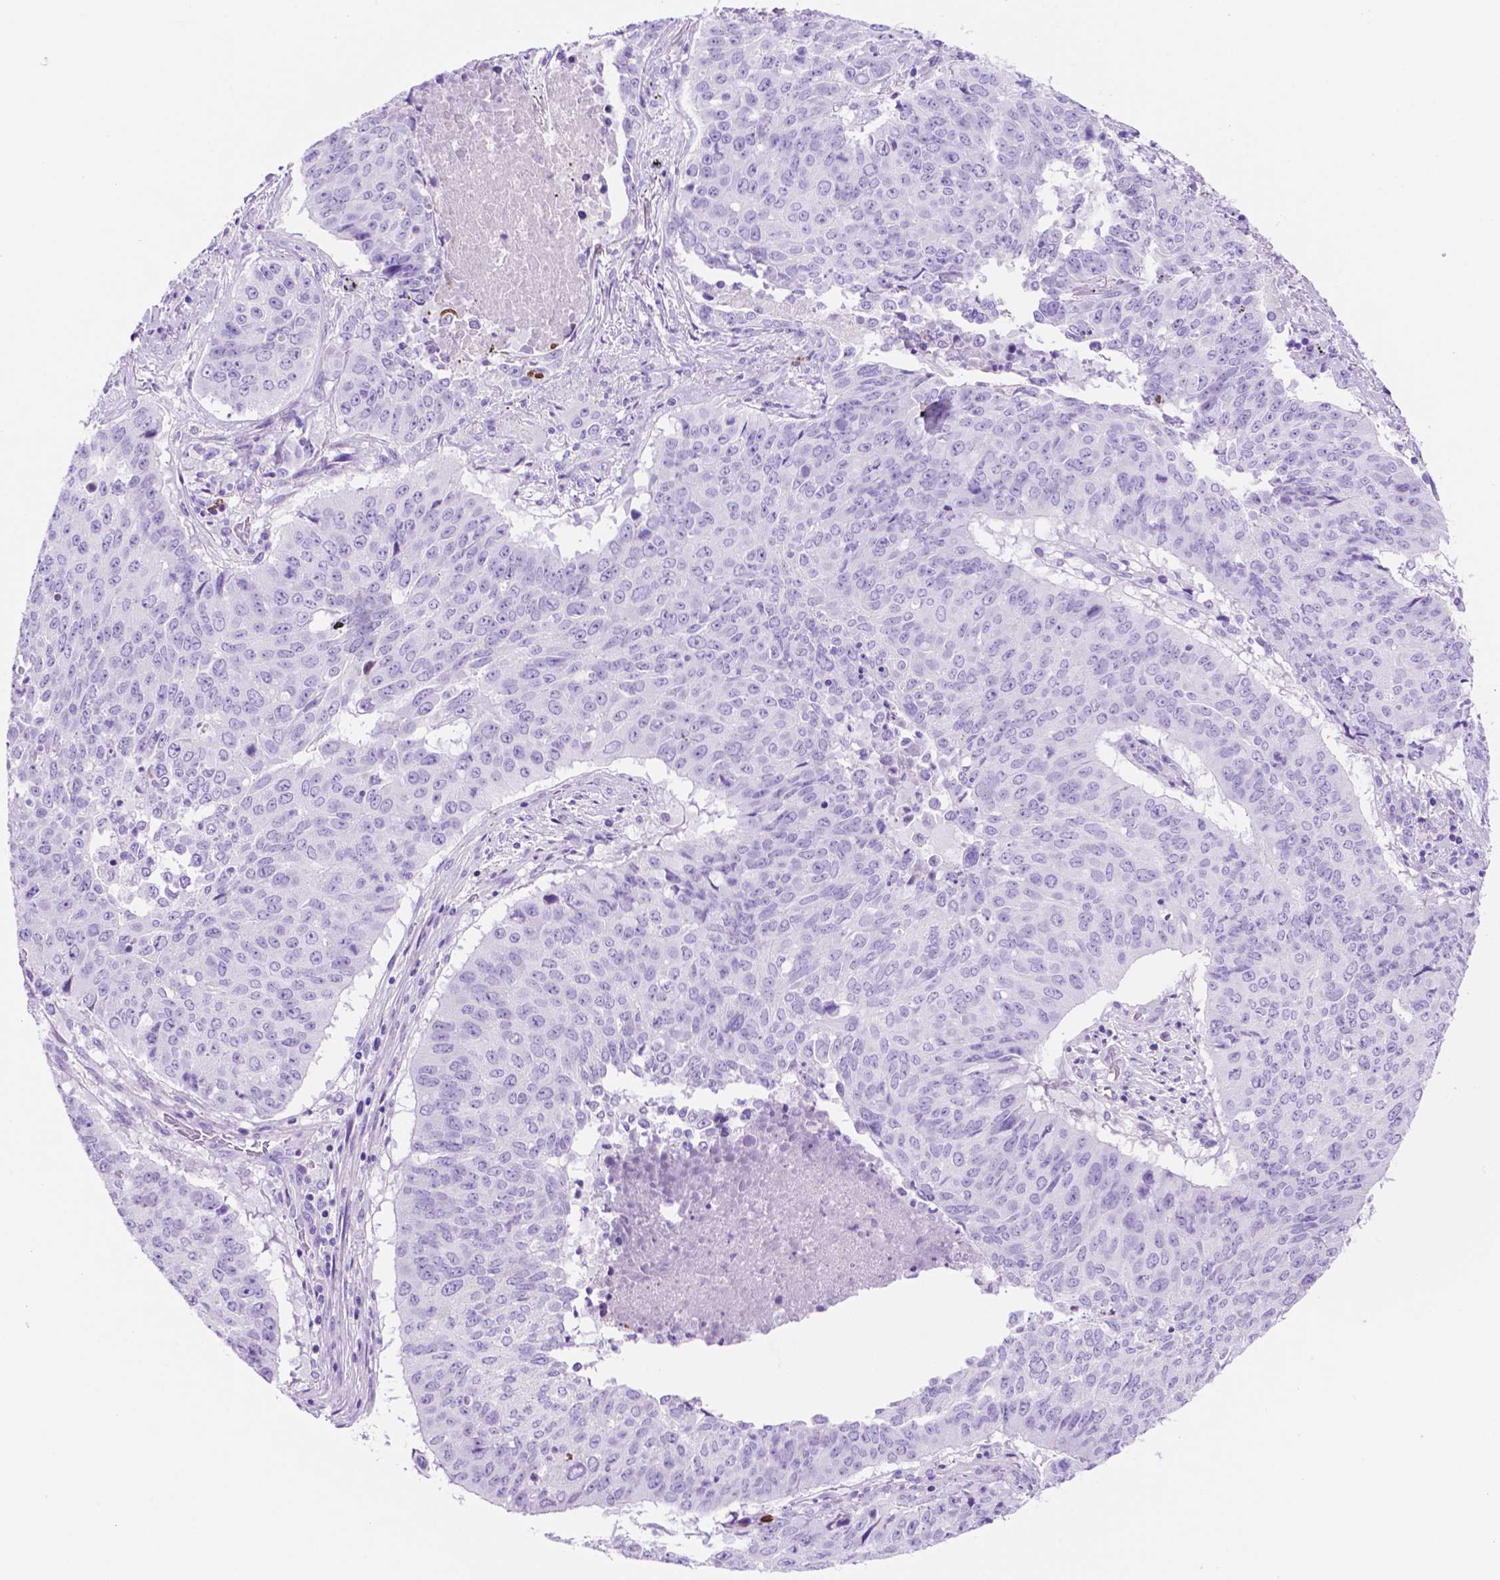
{"staining": {"intensity": "negative", "quantity": "none", "location": "none"}, "tissue": "lung cancer", "cell_type": "Tumor cells", "image_type": "cancer", "snomed": [{"axis": "morphology", "description": "Normal tissue, NOS"}, {"axis": "morphology", "description": "Squamous cell carcinoma, NOS"}, {"axis": "topography", "description": "Bronchus"}, {"axis": "topography", "description": "Lung"}], "caption": "Lung squamous cell carcinoma stained for a protein using IHC reveals no staining tumor cells.", "gene": "FOXB2", "patient": {"sex": "male", "age": 64}}